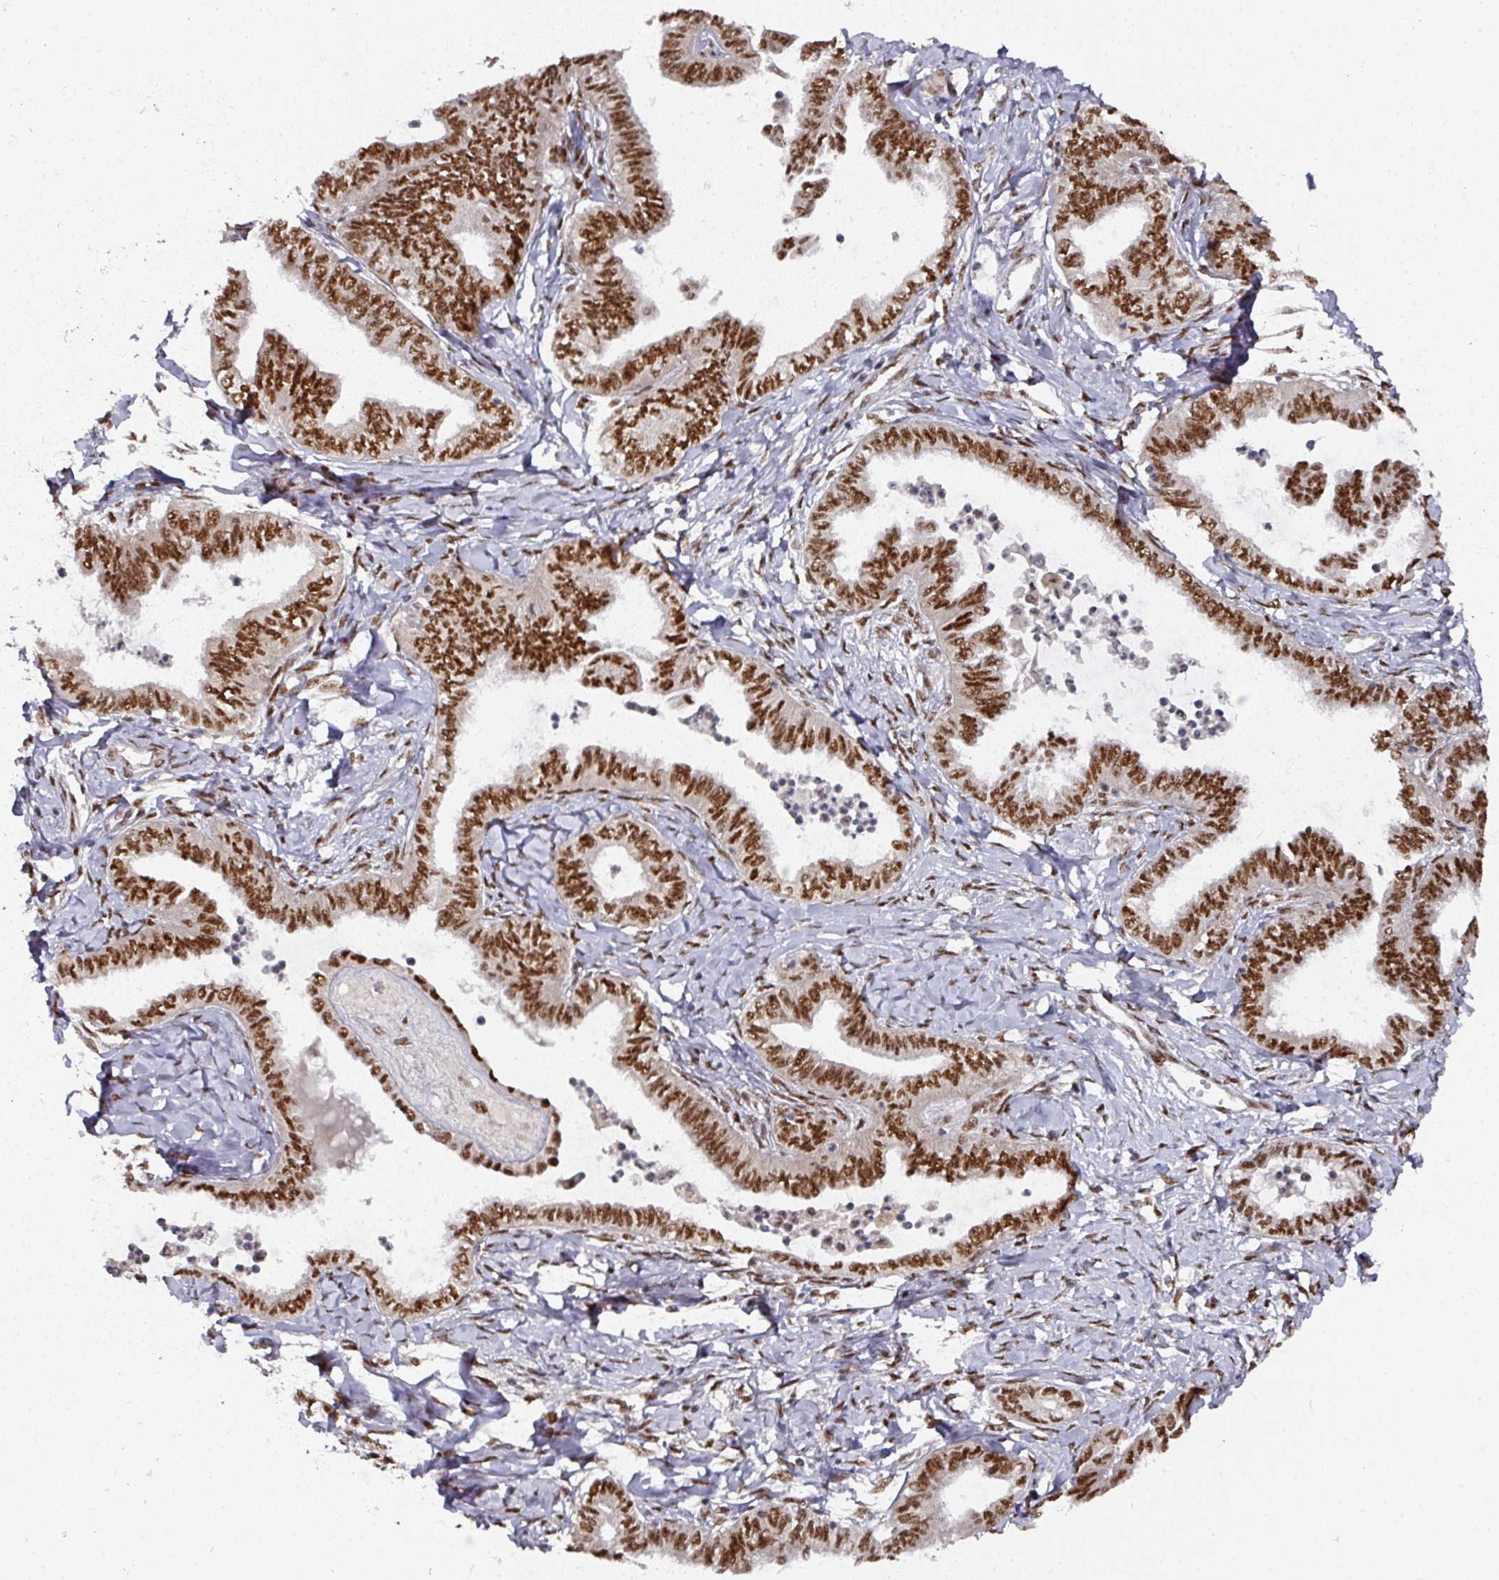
{"staining": {"intensity": "strong", "quantity": ">75%", "location": "nuclear"}, "tissue": "ovarian cancer", "cell_type": "Tumor cells", "image_type": "cancer", "snomed": [{"axis": "morphology", "description": "Carcinoma, endometroid"}, {"axis": "topography", "description": "Ovary"}], "caption": "This is a photomicrograph of immunohistochemistry (IHC) staining of ovarian endometroid carcinoma, which shows strong positivity in the nuclear of tumor cells.", "gene": "MEPCE", "patient": {"sex": "female", "age": 70}}